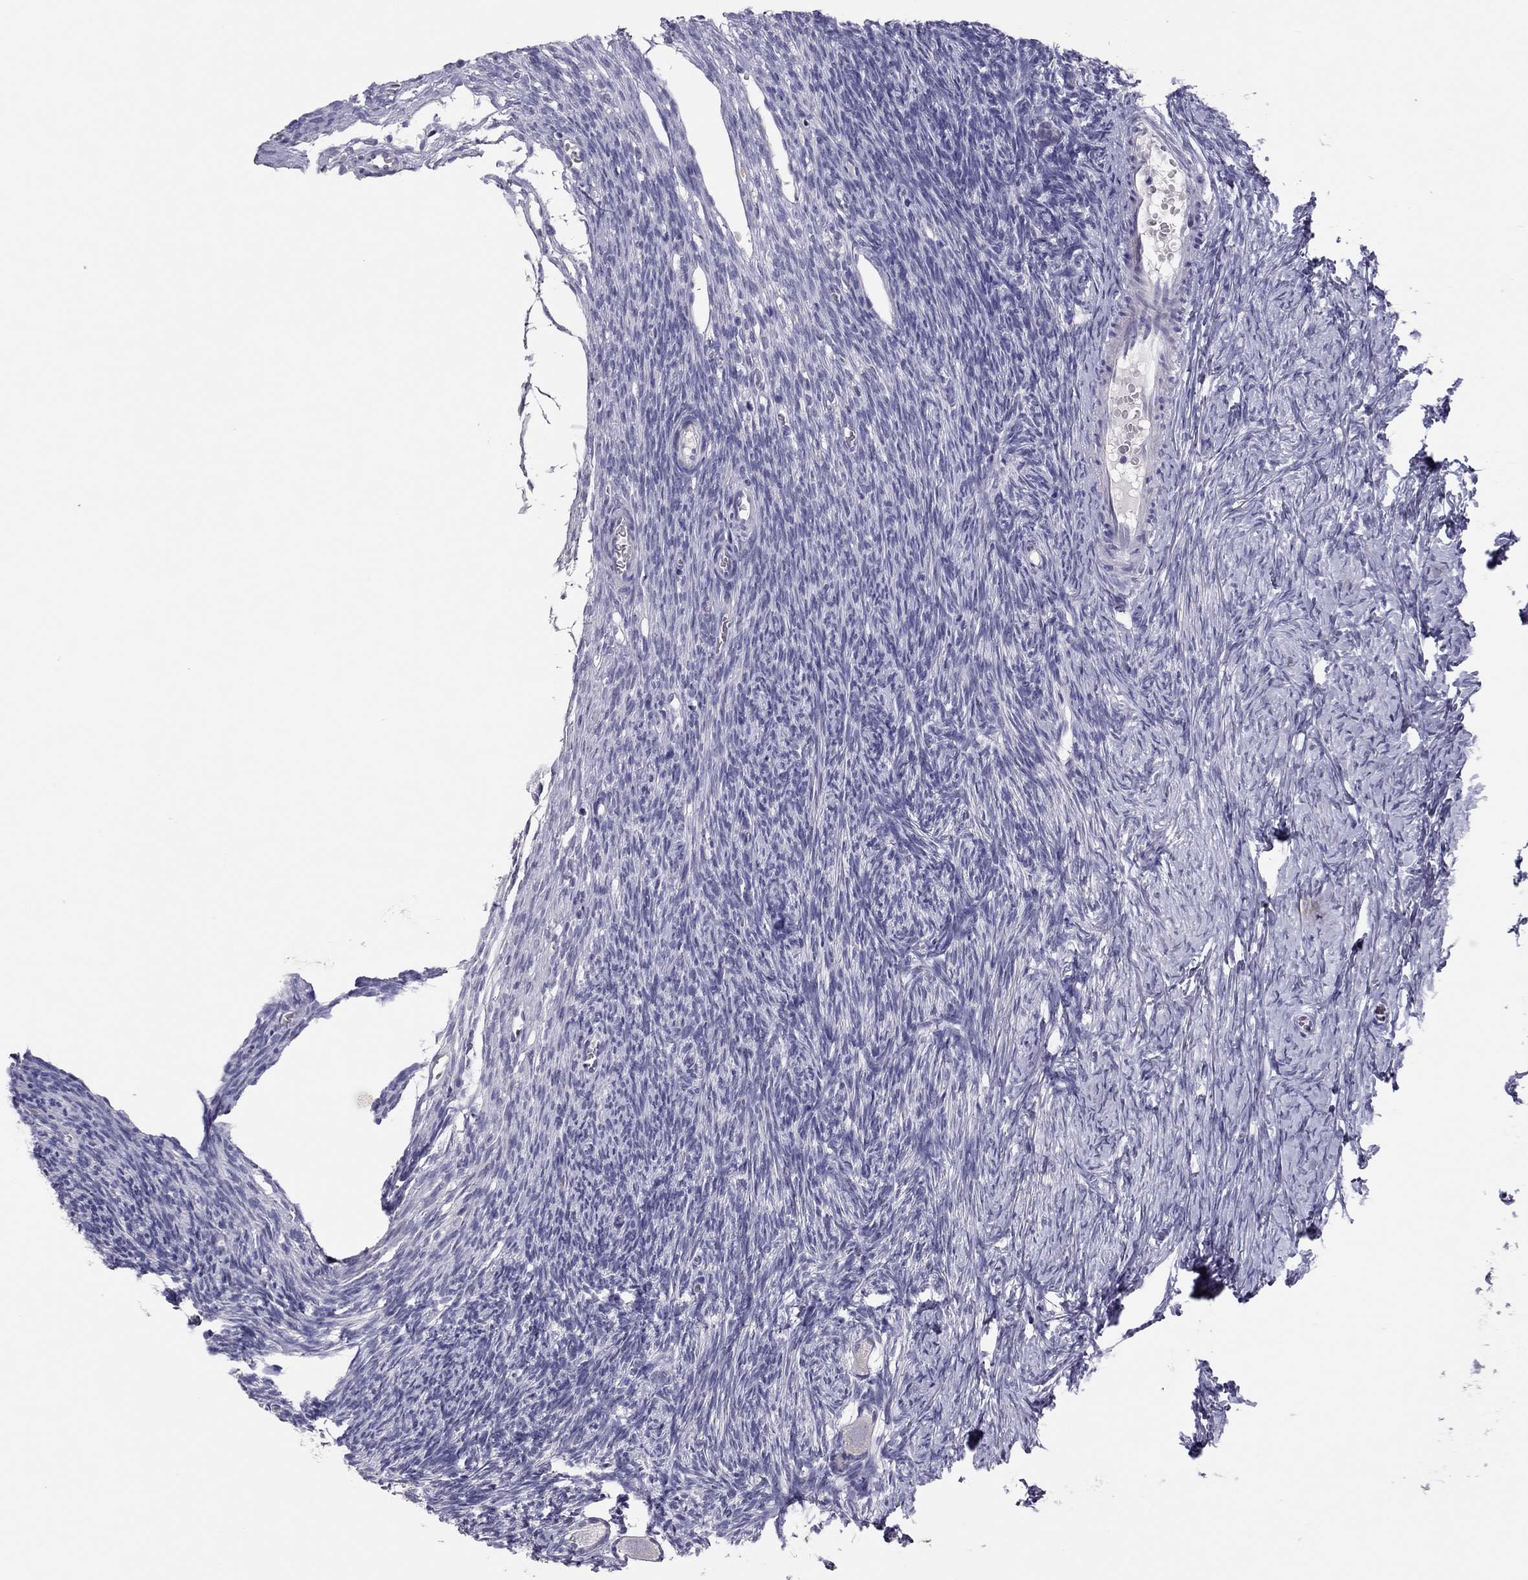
{"staining": {"intensity": "negative", "quantity": "none", "location": "none"}, "tissue": "ovary", "cell_type": "Follicle cells", "image_type": "normal", "snomed": [{"axis": "morphology", "description": "Normal tissue, NOS"}, {"axis": "topography", "description": "Ovary"}], "caption": "DAB (3,3'-diaminobenzidine) immunohistochemical staining of benign ovary shows no significant positivity in follicle cells. (Stains: DAB (3,3'-diaminobenzidine) immunohistochemistry with hematoxylin counter stain, Microscopy: brightfield microscopy at high magnification).", "gene": "ADORA2A", "patient": {"sex": "female", "age": 27}}